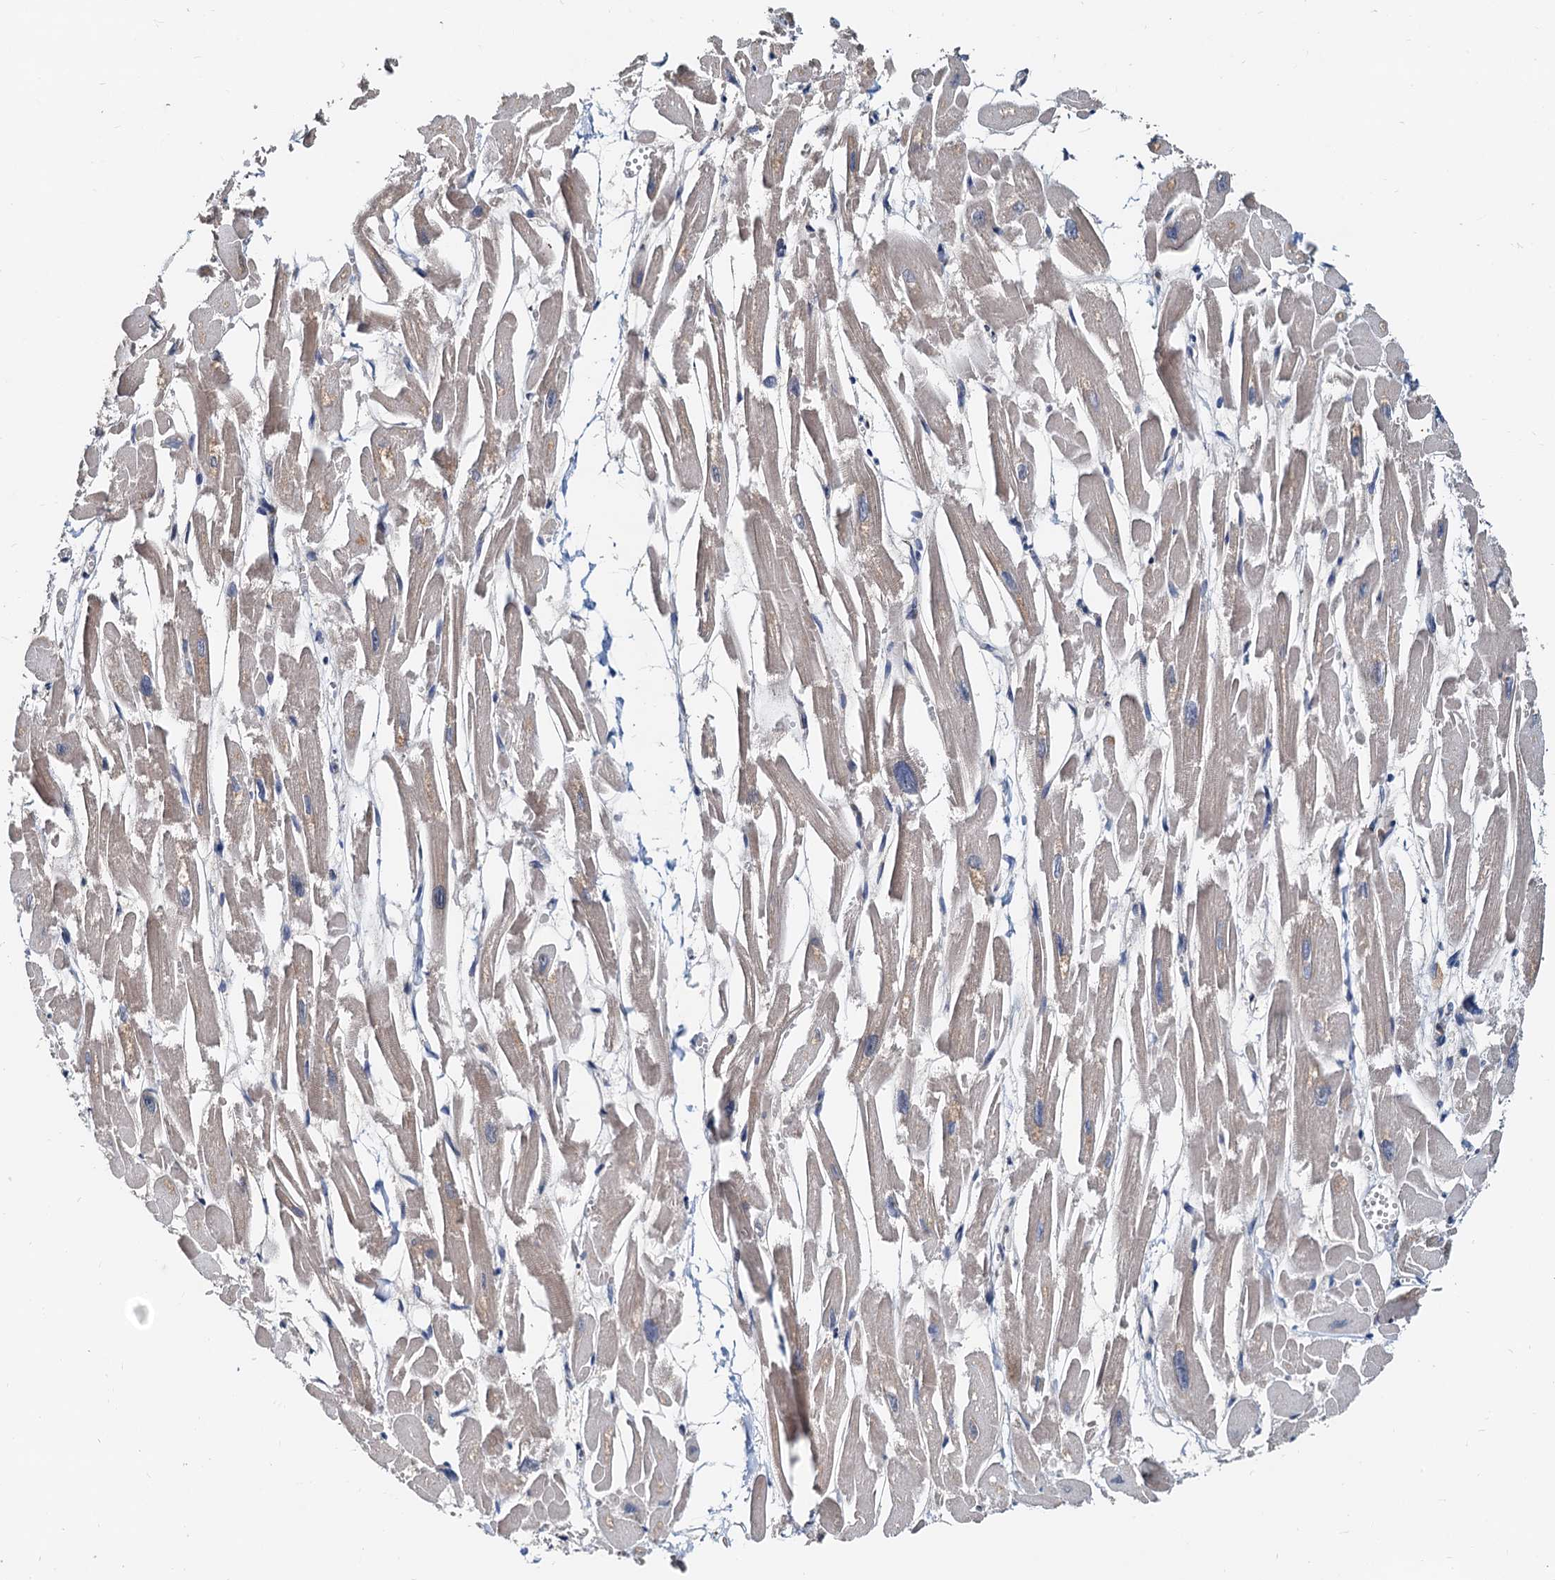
{"staining": {"intensity": "moderate", "quantity": "<25%", "location": "cytoplasmic/membranous"}, "tissue": "heart muscle", "cell_type": "Cardiomyocytes", "image_type": "normal", "snomed": [{"axis": "morphology", "description": "Normal tissue, NOS"}, {"axis": "topography", "description": "Heart"}], "caption": "Immunohistochemical staining of normal heart muscle exhibits moderate cytoplasmic/membranous protein positivity in about <25% of cardiomyocytes. (brown staining indicates protein expression, while blue staining denotes nuclei).", "gene": "MCMBP", "patient": {"sex": "male", "age": 54}}